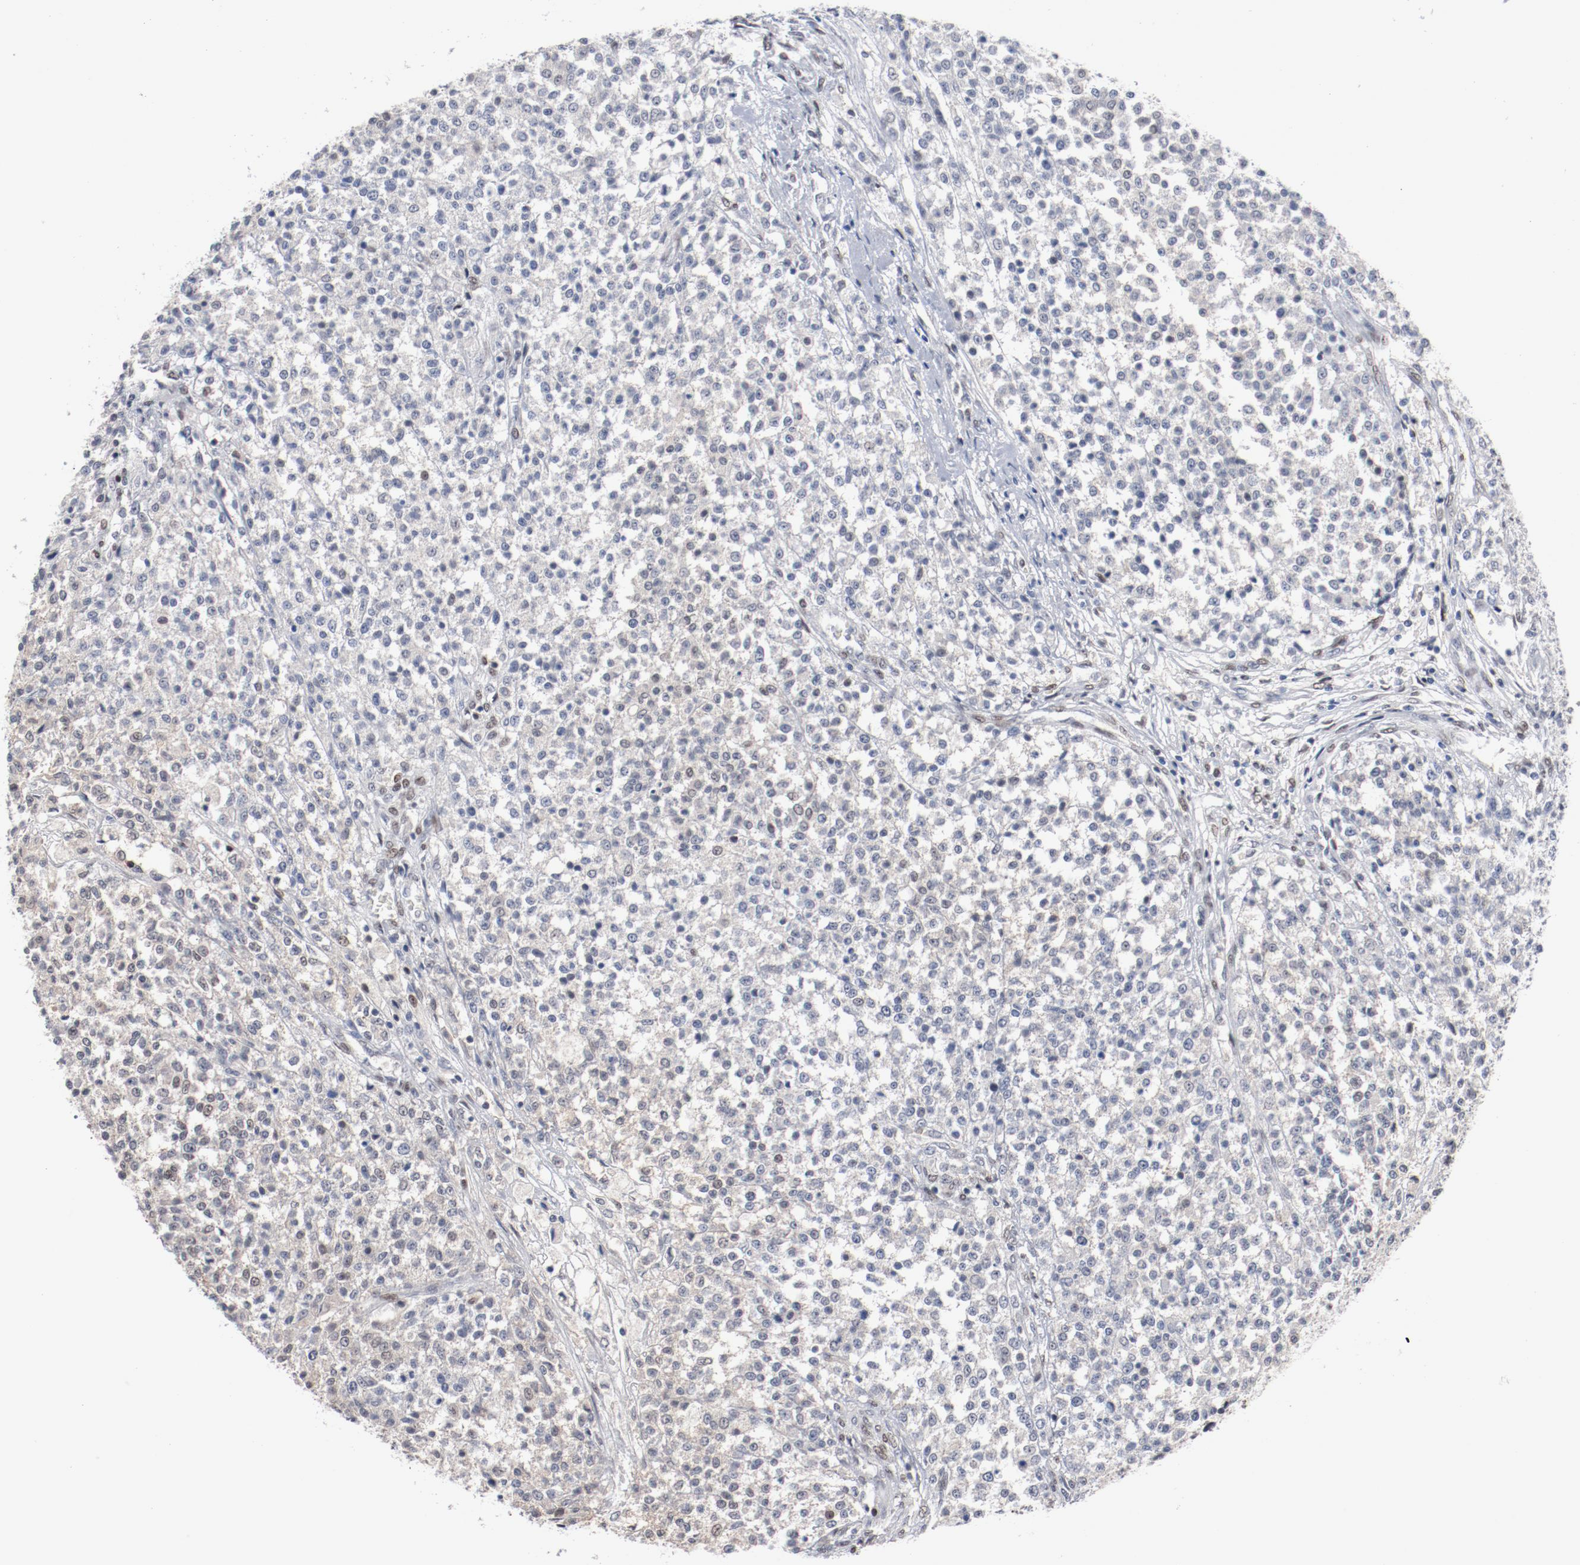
{"staining": {"intensity": "negative", "quantity": "none", "location": "none"}, "tissue": "testis cancer", "cell_type": "Tumor cells", "image_type": "cancer", "snomed": [{"axis": "morphology", "description": "Seminoma, NOS"}, {"axis": "topography", "description": "Testis"}], "caption": "Immunohistochemical staining of human testis seminoma shows no significant expression in tumor cells.", "gene": "ZEB2", "patient": {"sex": "male", "age": 59}}